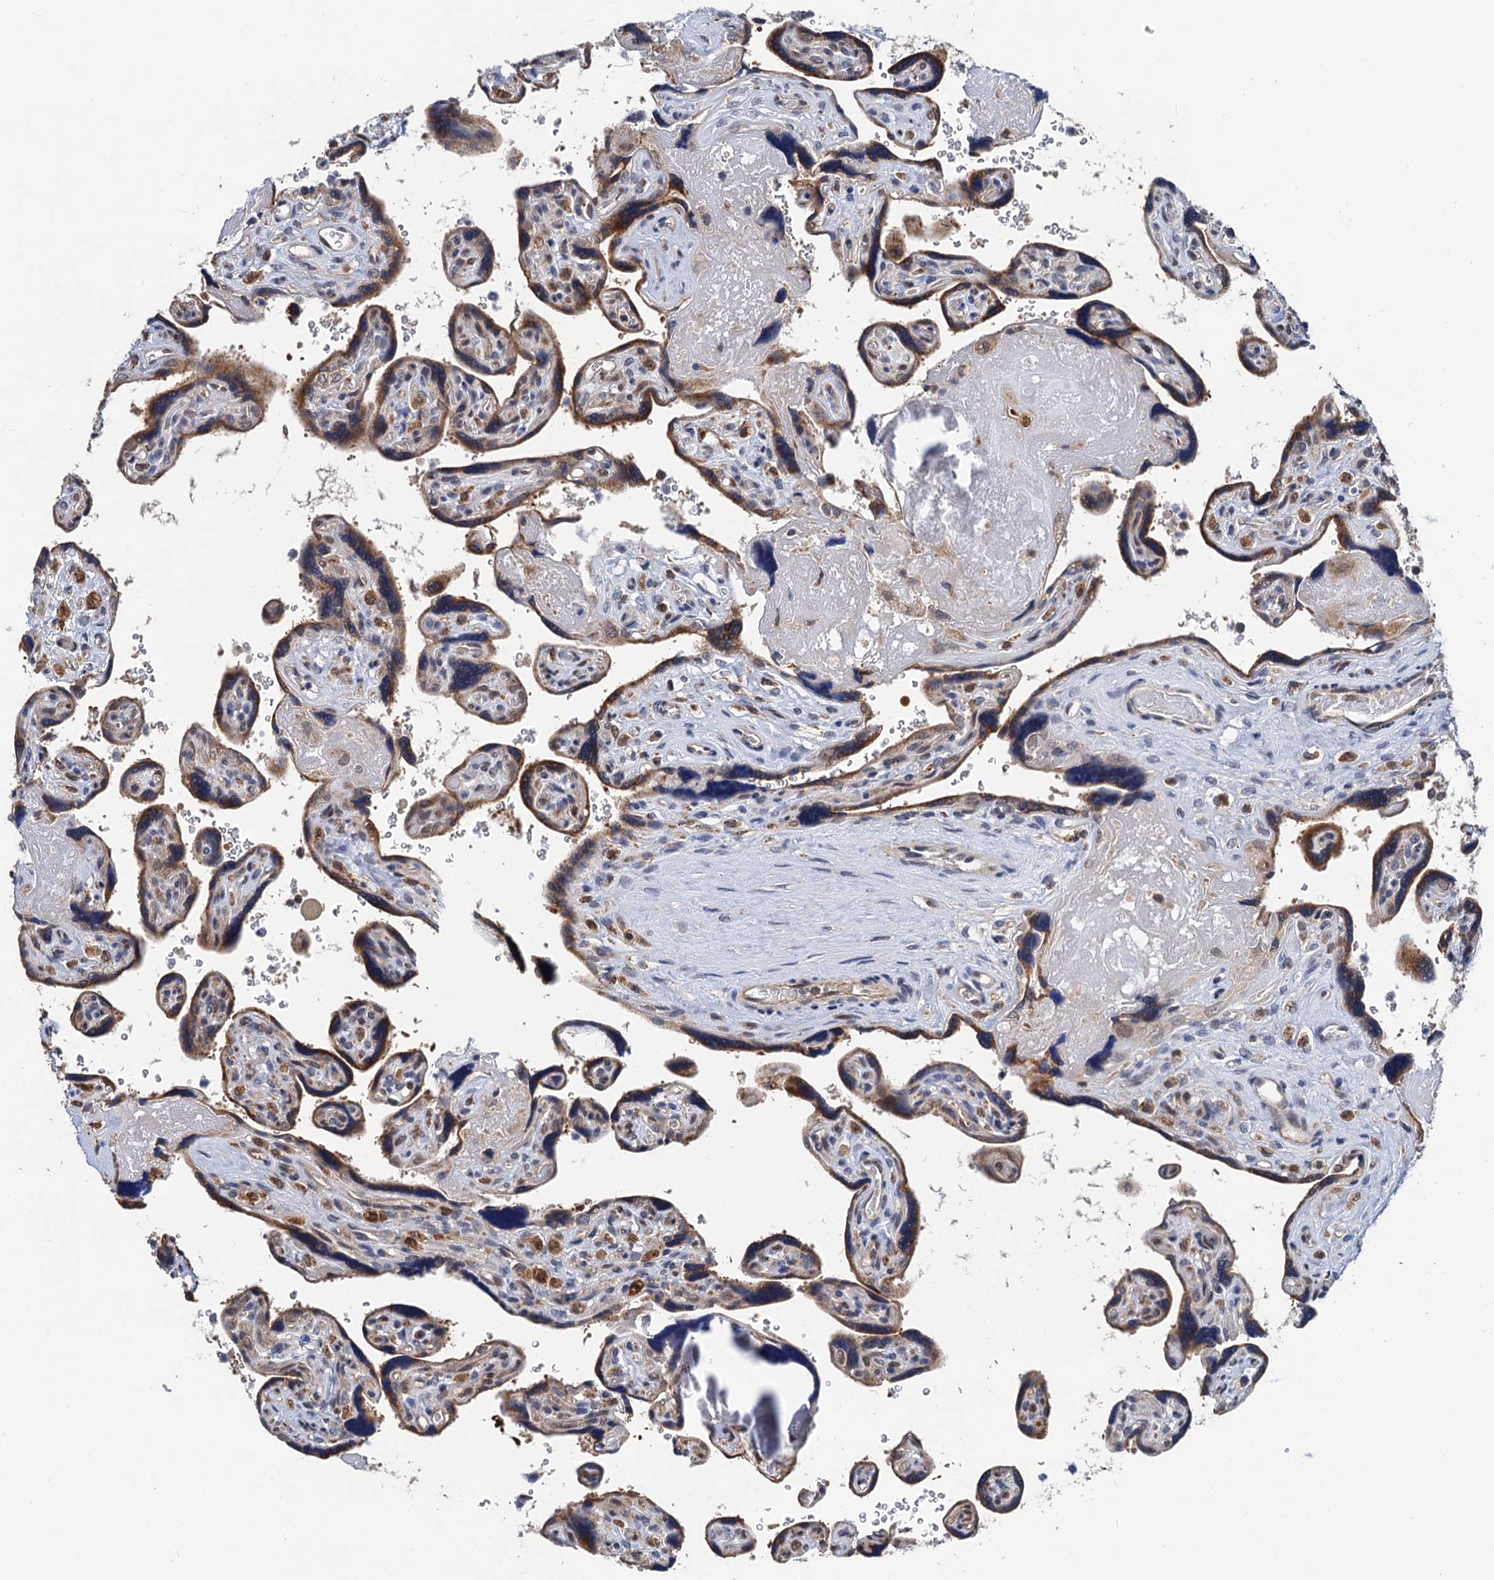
{"staining": {"intensity": "moderate", "quantity": ">75%", "location": "cytoplasmic/membranous,nuclear"}, "tissue": "placenta", "cell_type": "Decidual cells", "image_type": "normal", "snomed": [{"axis": "morphology", "description": "Normal tissue, NOS"}, {"axis": "topography", "description": "Placenta"}], "caption": "Normal placenta displays moderate cytoplasmic/membranous,nuclear positivity in approximately >75% of decidual cells Using DAB (brown) and hematoxylin (blue) stains, captured at high magnification using brightfield microscopy..", "gene": "CMPK2", "patient": {"sex": "female", "age": 39}}